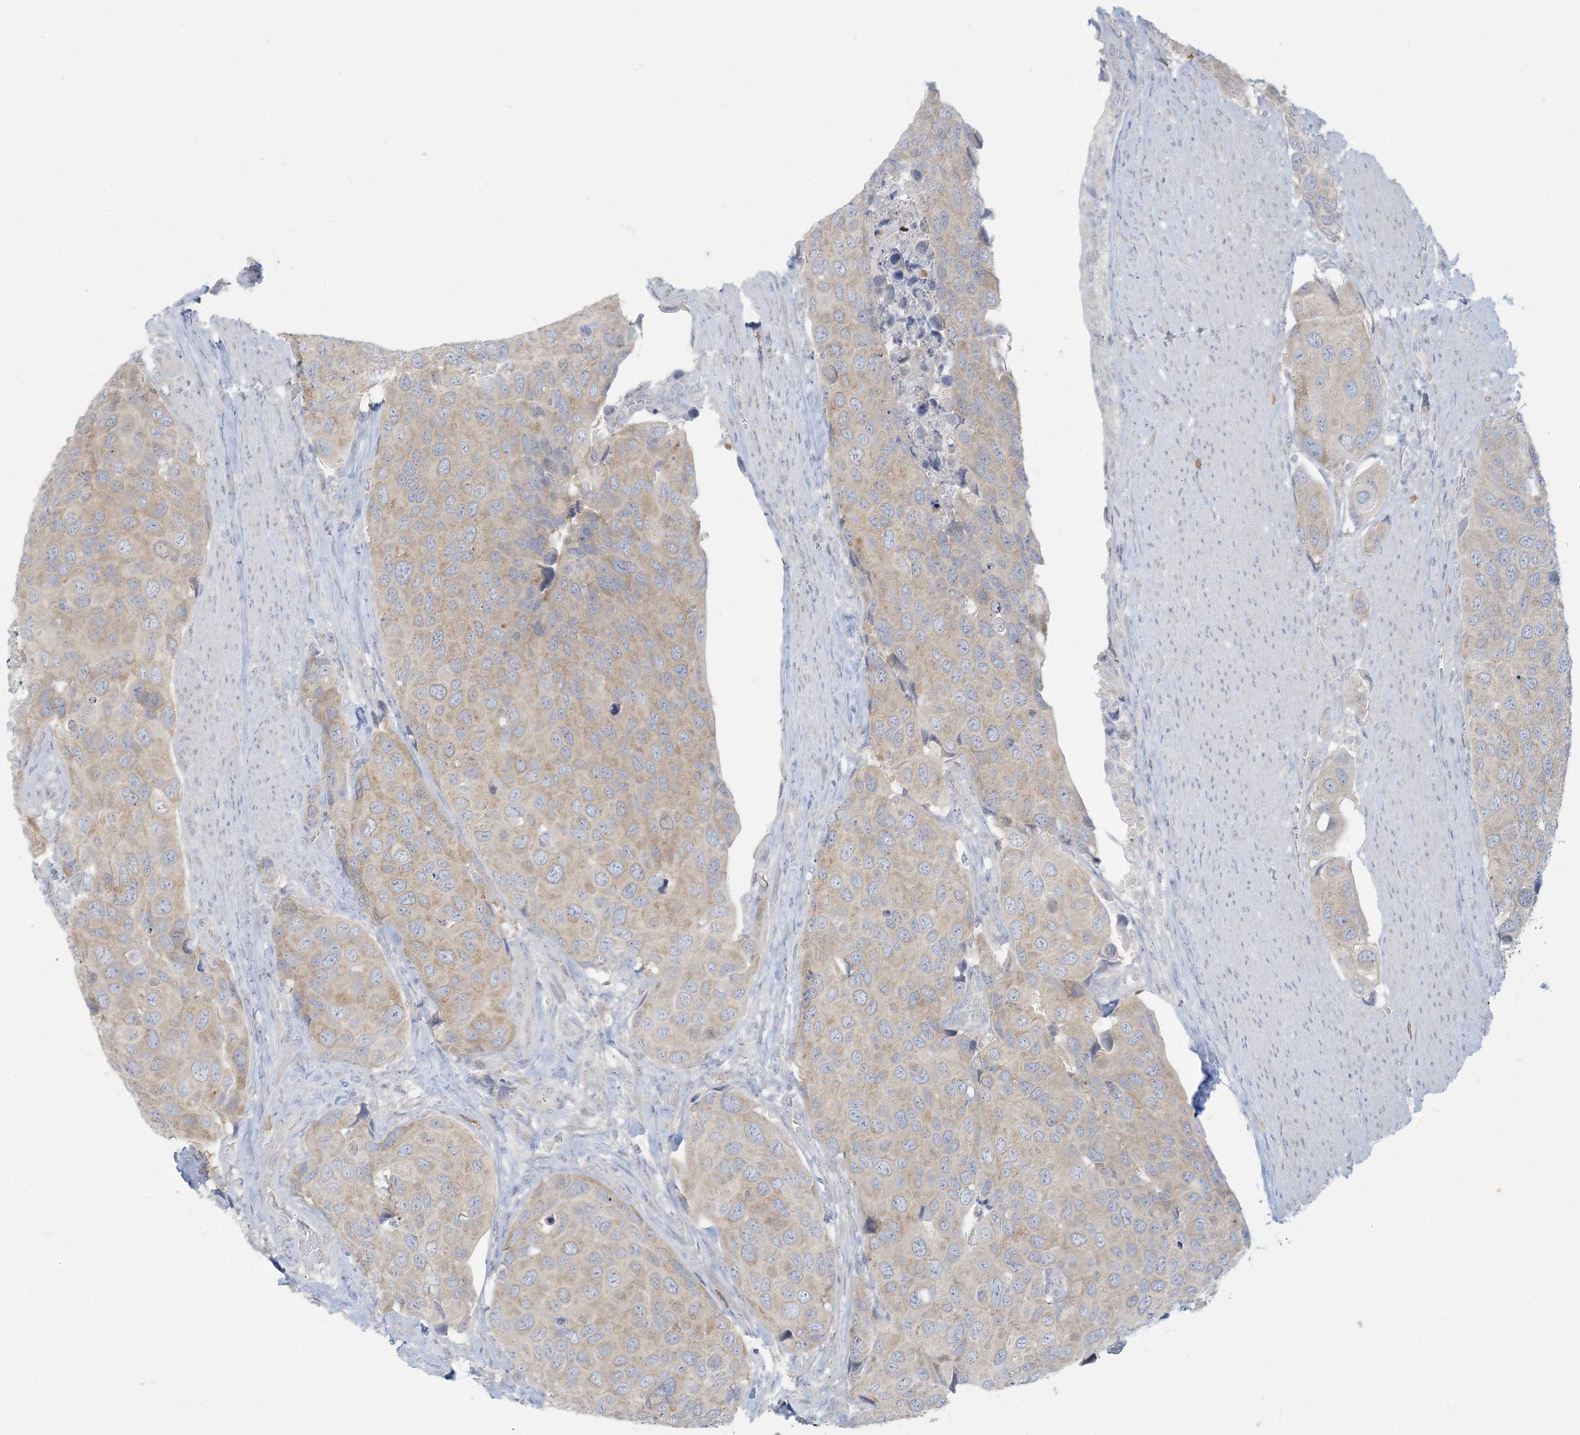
{"staining": {"intensity": "weak", "quantity": "25%-75%", "location": "cytoplasmic/membranous"}, "tissue": "urothelial cancer", "cell_type": "Tumor cells", "image_type": "cancer", "snomed": [{"axis": "morphology", "description": "Urothelial carcinoma, High grade"}, {"axis": "topography", "description": "Urinary bladder"}], "caption": "Urothelial cancer tissue reveals weak cytoplasmic/membranous positivity in about 25%-75% of tumor cells", "gene": "KIF3A", "patient": {"sex": "male", "age": 74}}